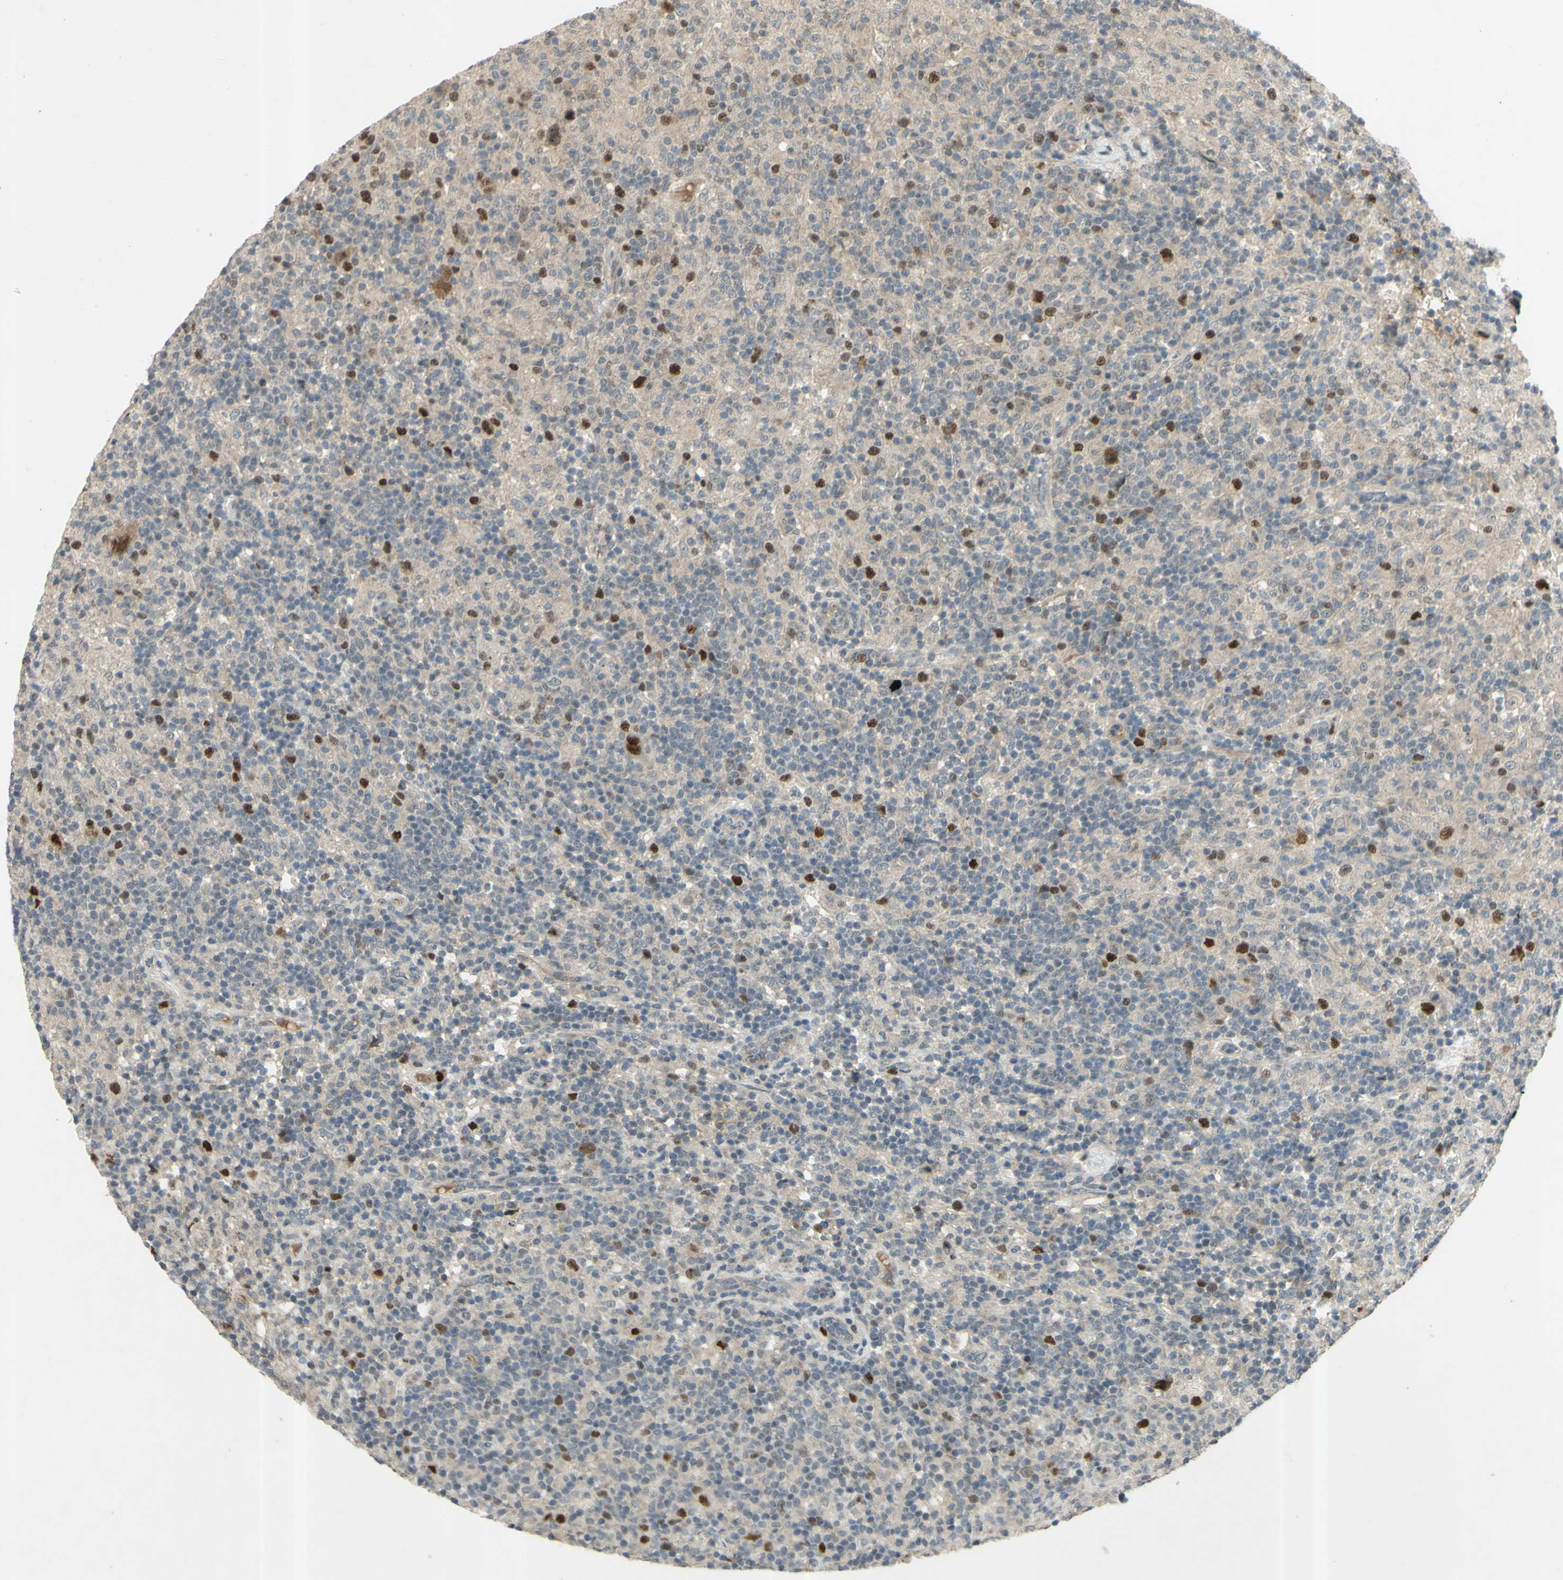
{"staining": {"intensity": "strong", "quantity": ">75%", "location": "nuclear"}, "tissue": "lymphoma", "cell_type": "Tumor cells", "image_type": "cancer", "snomed": [{"axis": "morphology", "description": "Hodgkin's disease, NOS"}, {"axis": "topography", "description": "Lymph node"}], "caption": "Immunohistochemical staining of human Hodgkin's disease shows high levels of strong nuclear expression in approximately >75% of tumor cells. (brown staining indicates protein expression, while blue staining denotes nuclei).", "gene": "RAD18", "patient": {"sex": "male", "age": 70}}